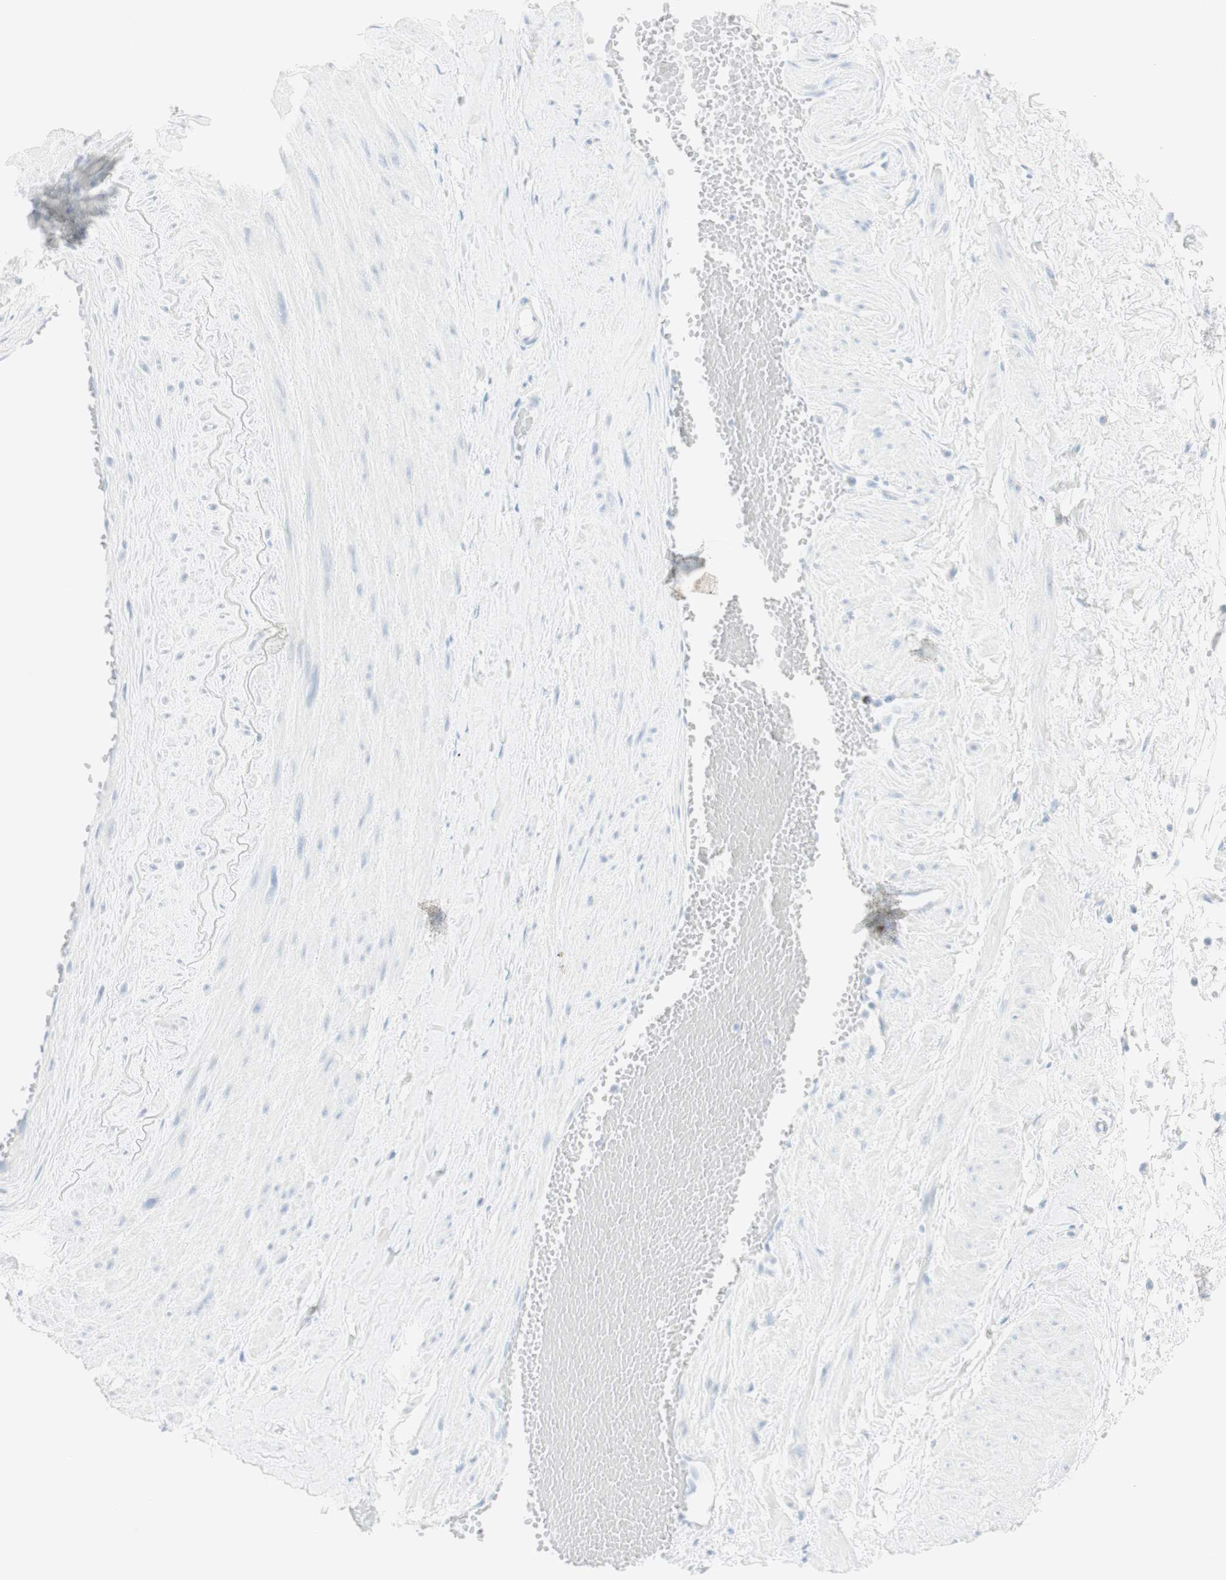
{"staining": {"intensity": "negative", "quantity": "none", "location": "none"}, "tissue": "adipose tissue", "cell_type": "Adipocytes", "image_type": "normal", "snomed": [{"axis": "morphology", "description": "Normal tissue, NOS"}, {"axis": "topography", "description": "Soft tissue"}, {"axis": "topography", "description": "Vascular tissue"}], "caption": "High power microscopy photomicrograph of an immunohistochemistry image of unremarkable adipose tissue, revealing no significant positivity in adipocytes. (Brightfield microscopy of DAB (3,3'-diaminobenzidine) IHC at high magnification).", "gene": "NAPSA", "patient": {"sex": "female", "age": 35}}